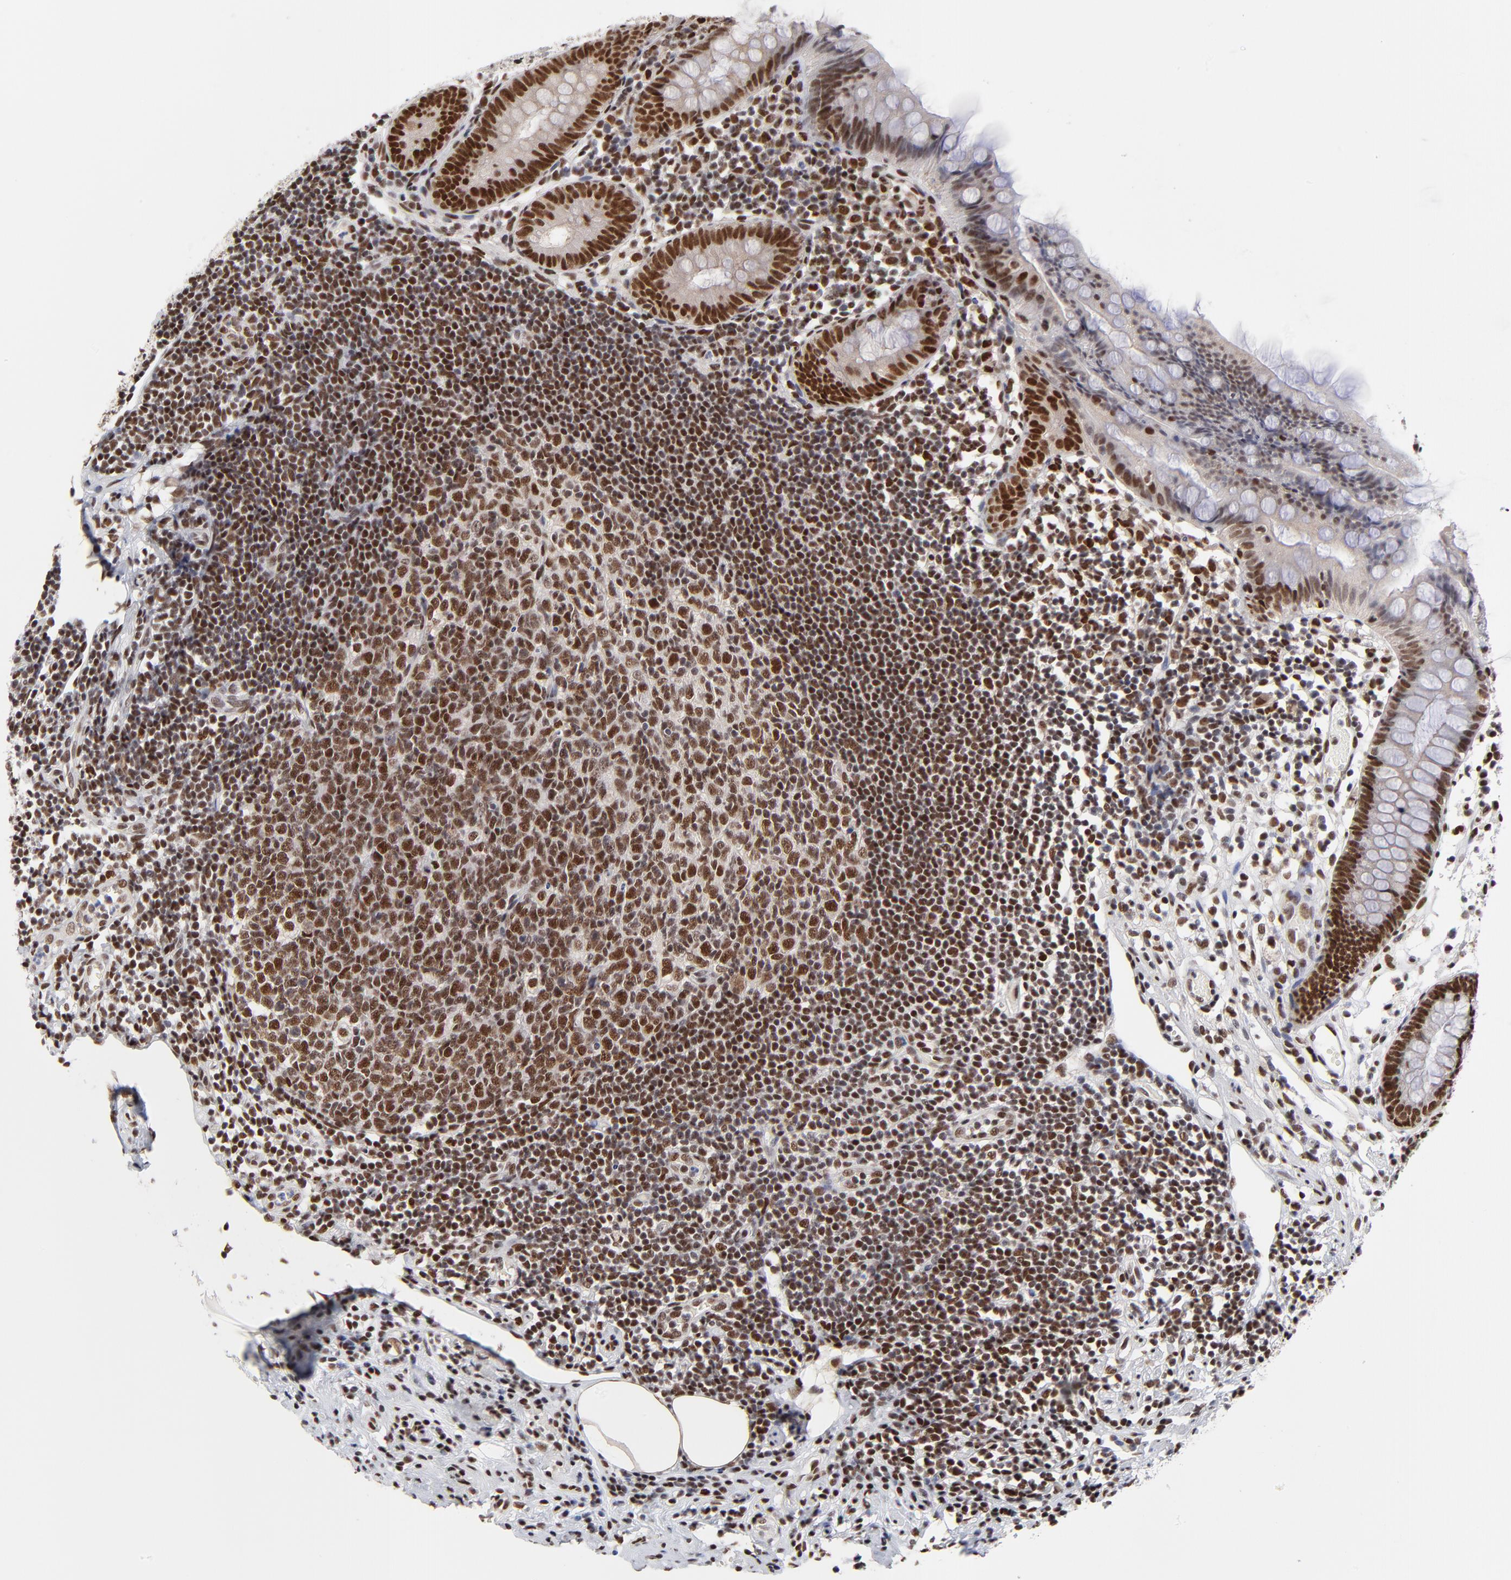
{"staining": {"intensity": "strong", "quantity": ">75%", "location": "nuclear"}, "tissue": "appendix", "cell_type": "Glandular cells", "image_type": "normal", "snomed": [{"axis": "morphology", "description": "Normal tissue, NOS"}, {"axis": "topography", "description": "Appendix"}], "caption": "The photomicrograph displays immunohistochemical staining of benign appendix. There is strong nuclear expression is identified in about >75% of glandular cells. (IHC, brightfield microscopy, high magnification).", "gene": "ZMYM3", "patient": {"sex": "male", "age": 38}}